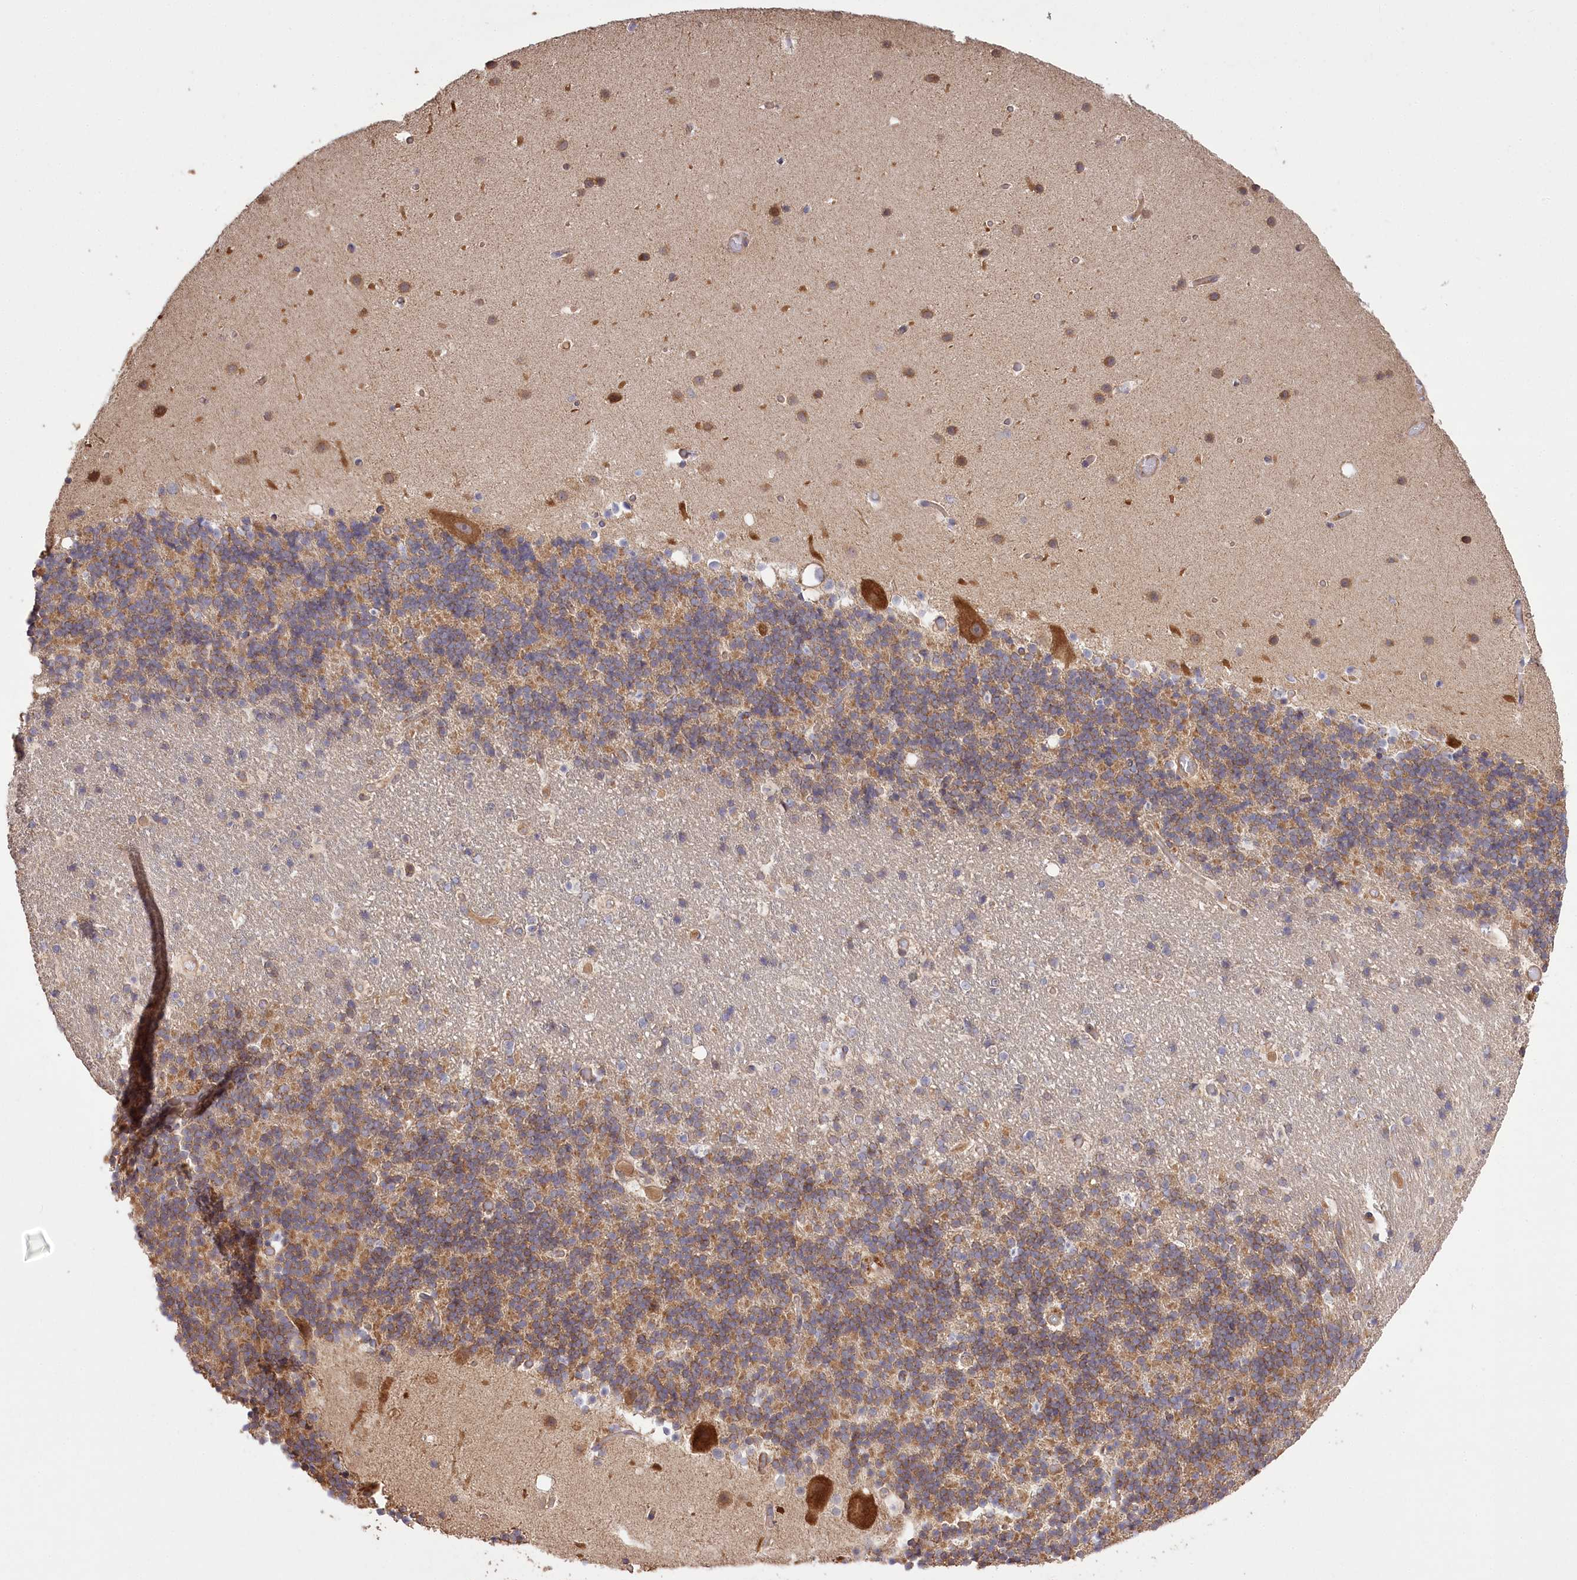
{"staining": {"intensity": "moderate", "quantity": ">75%", "location": "cytoplasmic/membranous"}, "tissue": "cerebellum", "cell_type": "Cells in granular layer", "image_type": "normal", "snomed": [{"axis": "morphology", "description": "Normal tissue, NOS"}, {"axis": "topography", "description": "Cerebellum"}], "caption": "Cerebellum stained with a brown dye shows moderate cytoplasmic/membranous positive expression in about >75% of cells in granular layer.", "gene": "PRSS53", "patient": {"sex": "male", "age": 57}}